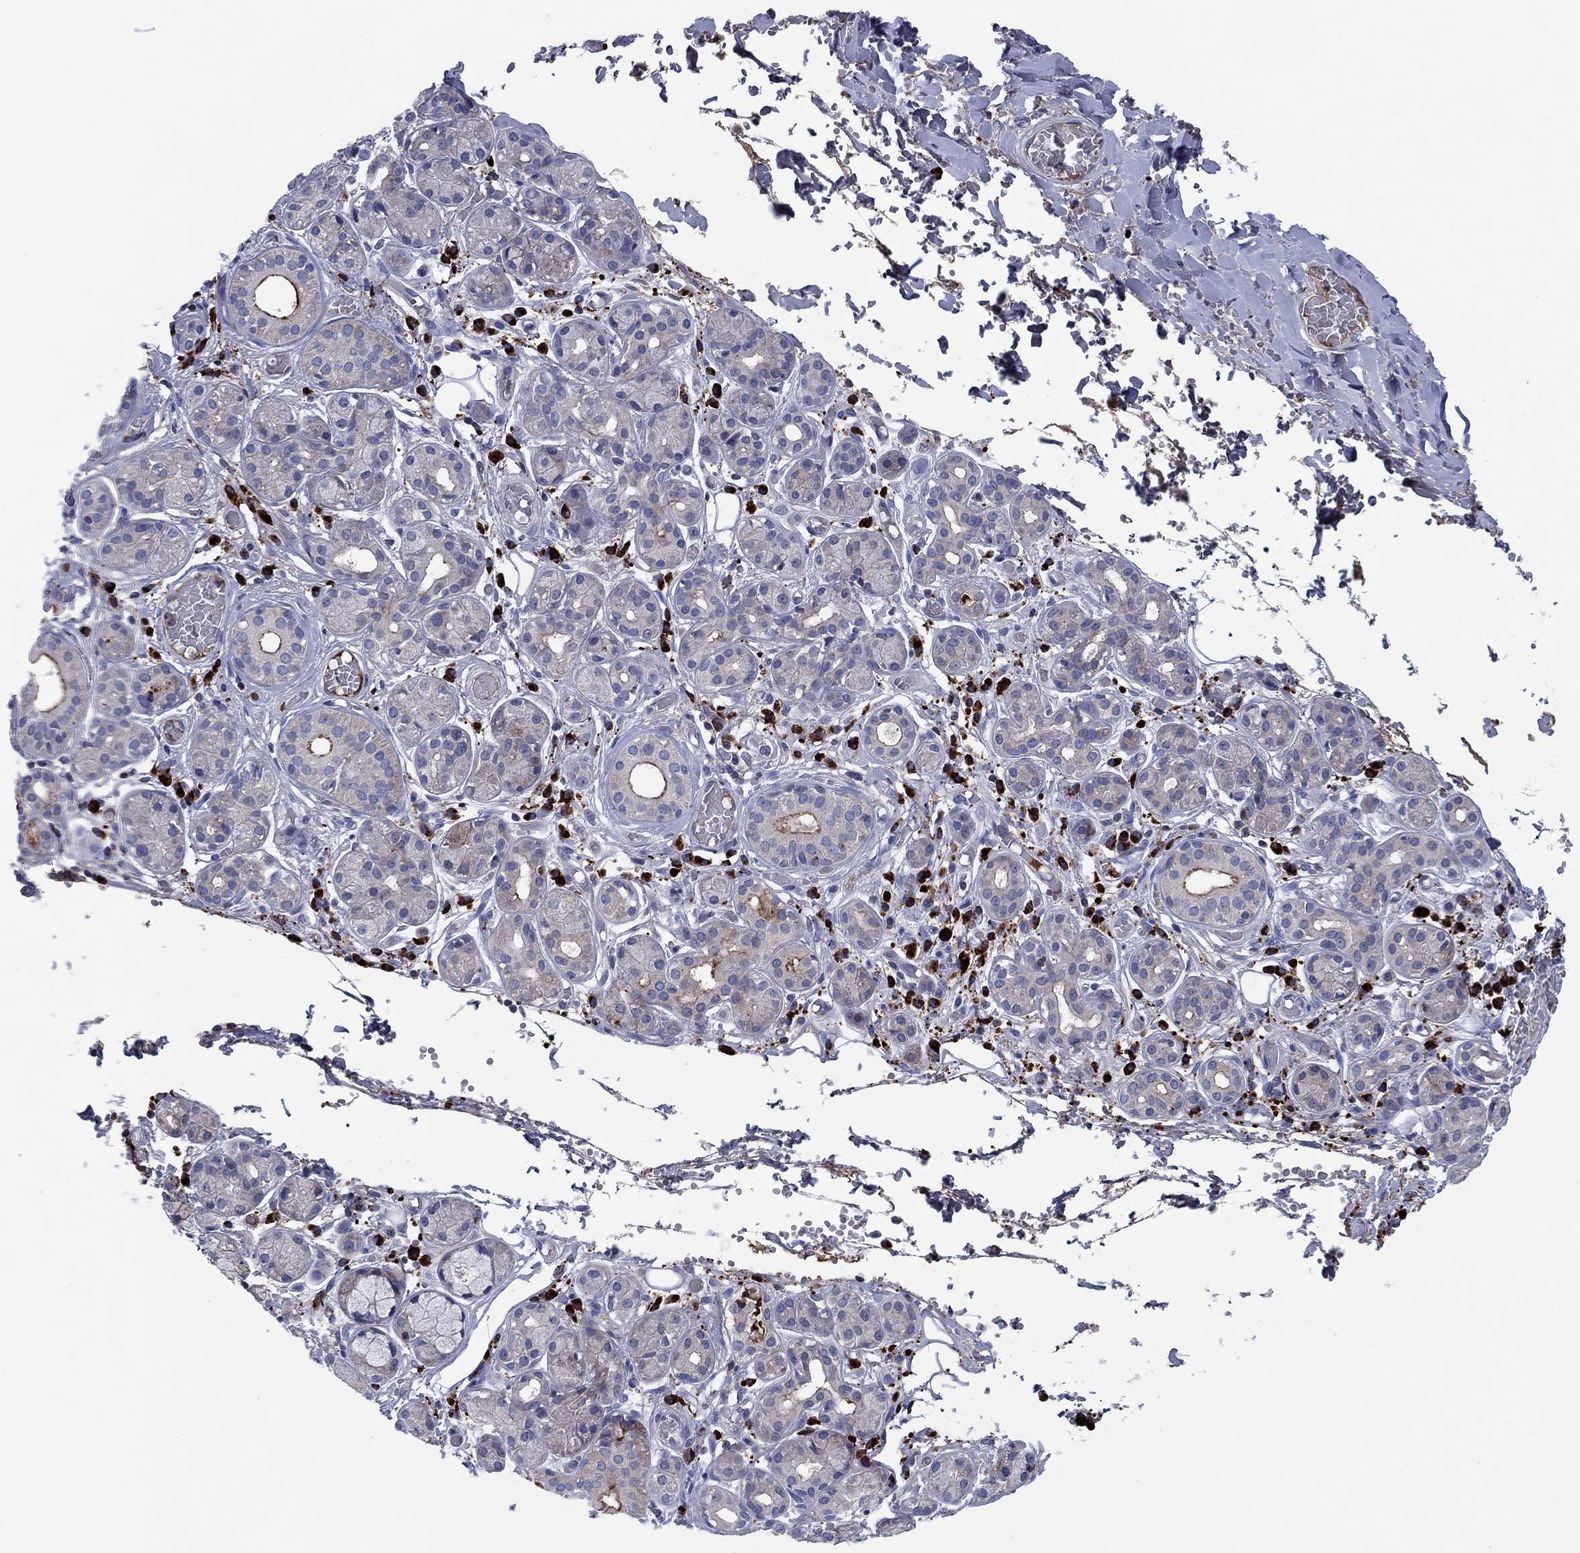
{"staining": {"intensity": "moderate", "quantity": "<25%", "location": "cytoplasmic/membranous"}, "tissue": "salivary gland", "cell_type": "Glandular cells", "image_type": "normal", "snomed": [{"axis": "morphology", "description": "Normal tissue, NOS"}, {"axis": "topography", "description": "Salivary gland"}, {"axis": "topography", "description": "Peripheral nerve tissue"}], "caption": "Immunohistochemical staining of unremarkable salivary gland exhibits <25% levels of moderate cytoplasmic/membranous protein expression in about <25% of glandular cells.", "gene": "PVR", "patient": {"sex": "male", "age": 71}}